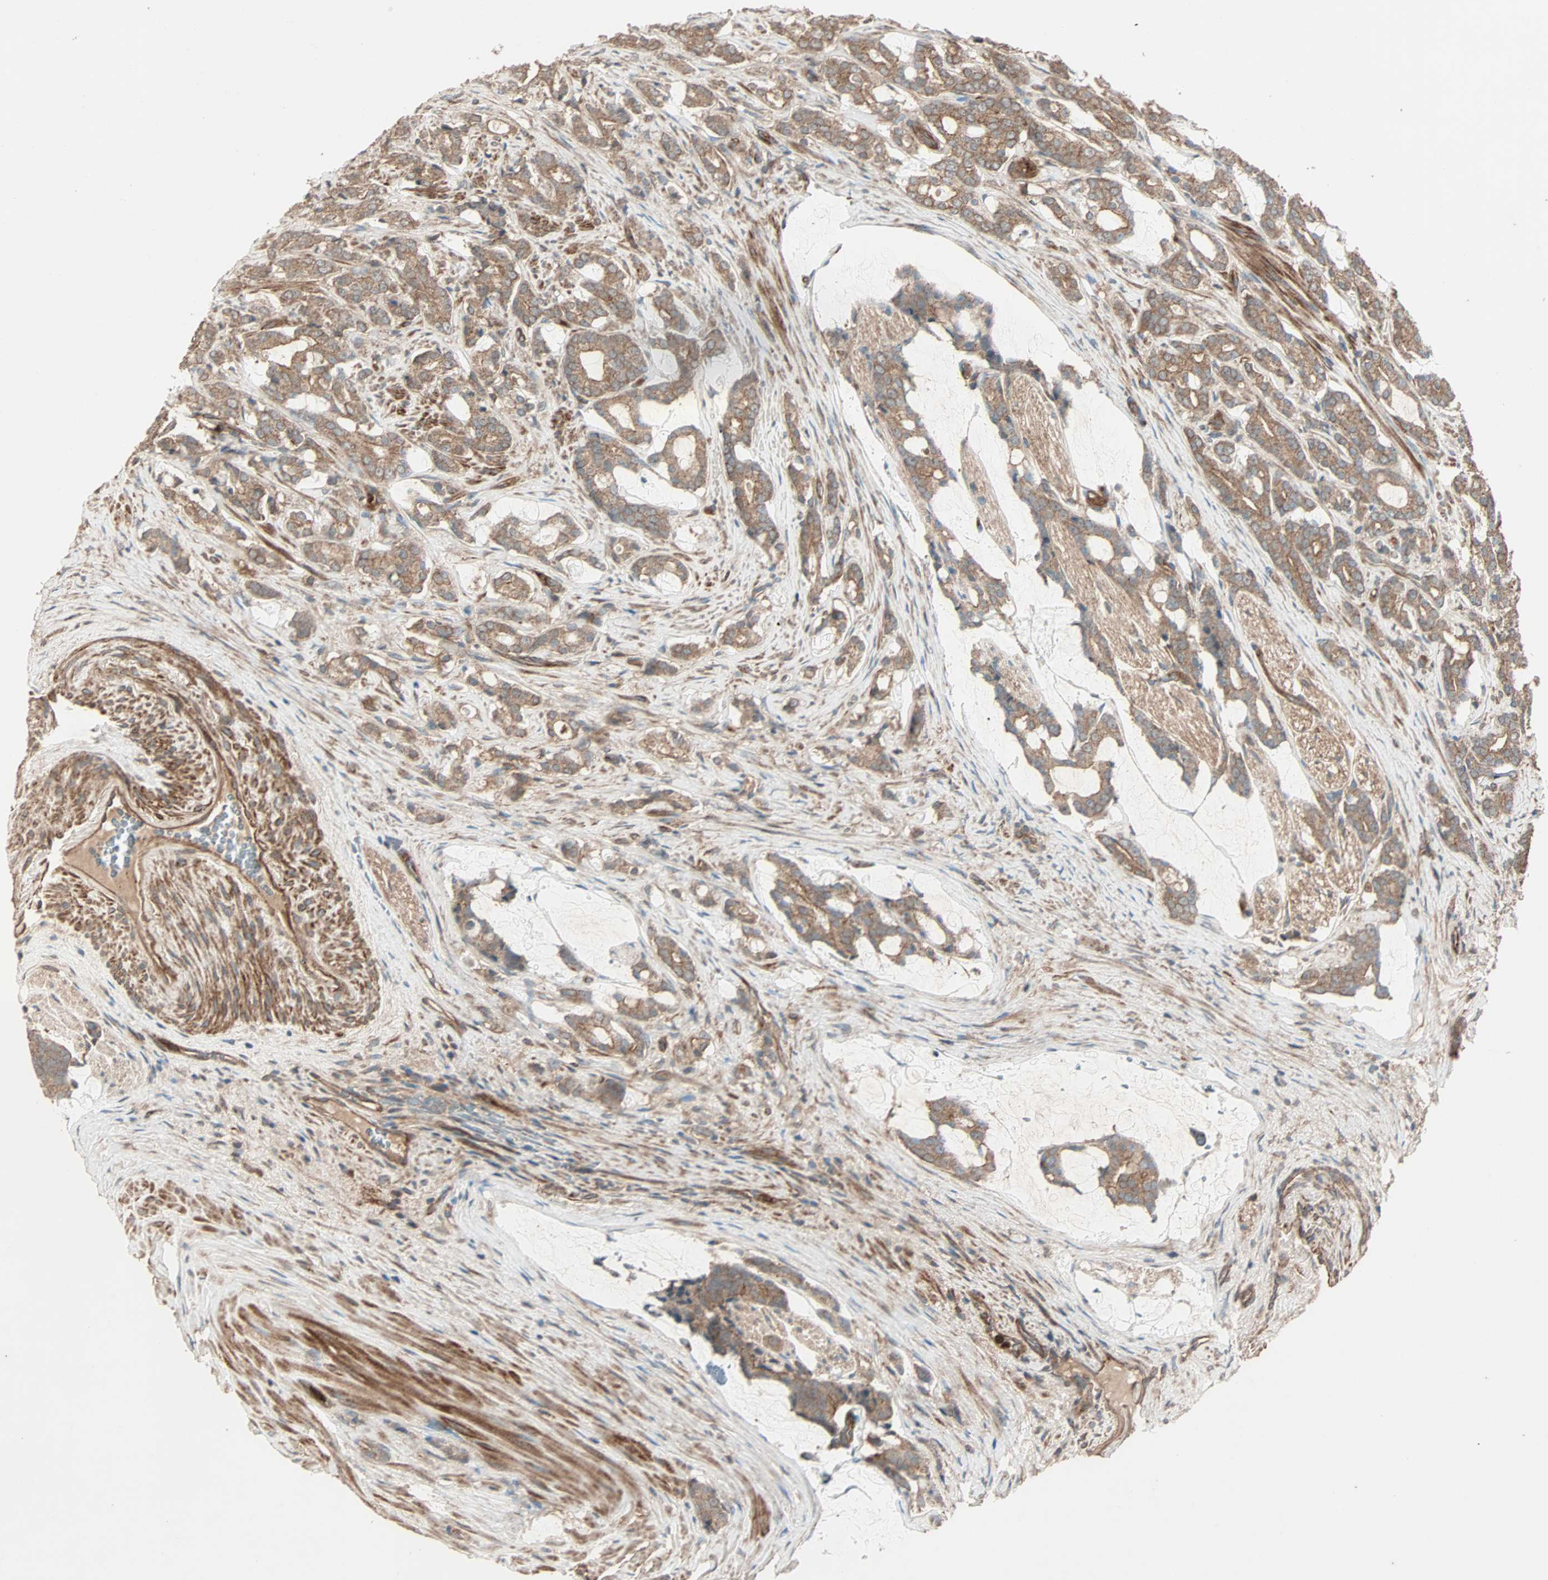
{"staining": {"intensity": "moderate", "quantity": ">75%", "location": "cytoplasmic/membranous"}, "tissue": "prostate cancer", "cell_type": "Tumor cells", "image_type": "cancer", "snomed": [{"axis": "morphology", "description": "Adenocarcinoma, Low grade"}, {"axis": "topography", "description": "Prostate"}], "caption": "Prostate adenocarcinoma (low-grade) stained for a protein reveals moderate cytoplasmic/membranous positivity in tumor cells.", "gene": "GCK", "patient": {"sex": "male", "age": 58}}